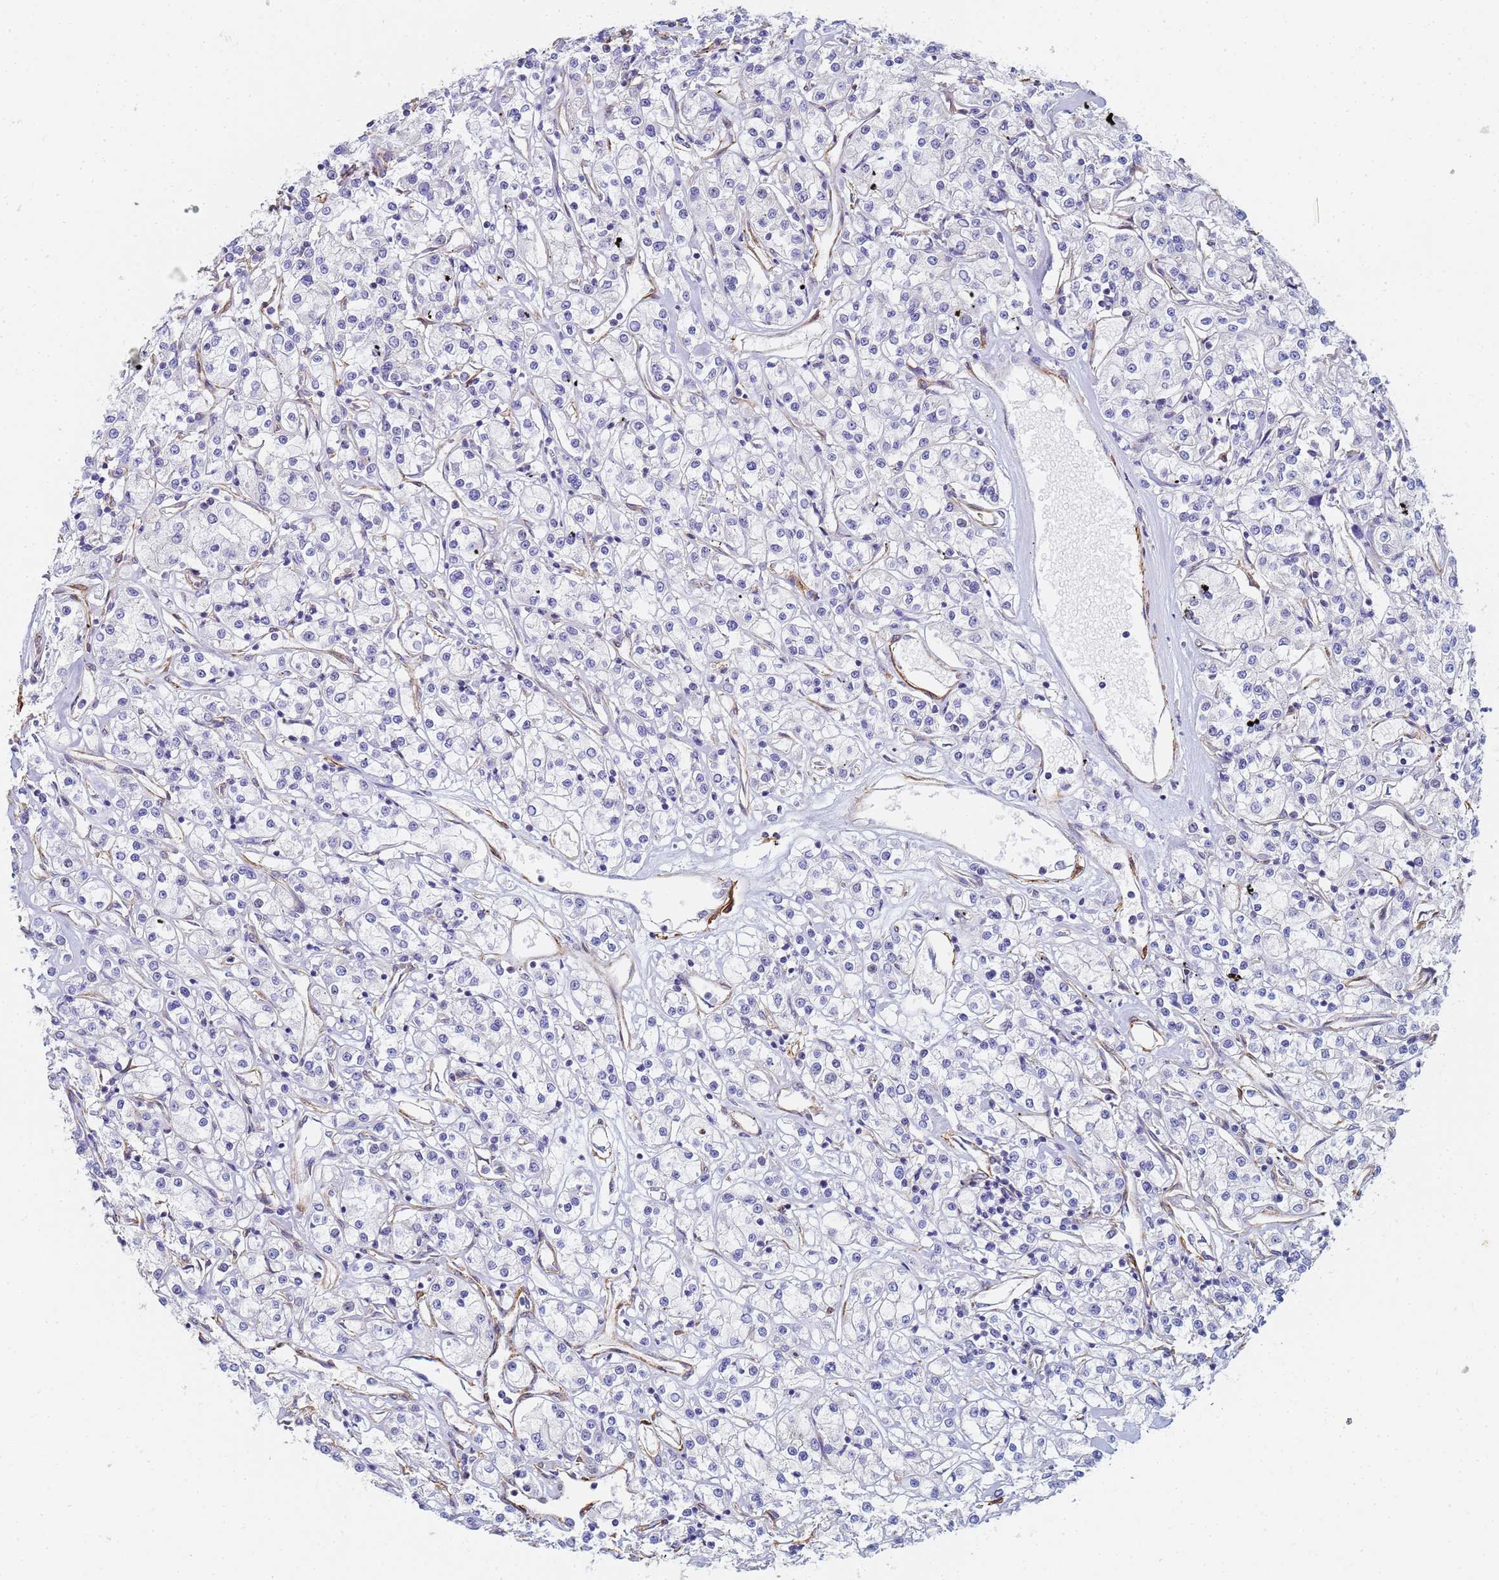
{"staining": {"intensity": "negative", "quantity": "none", "location": "none"}, "tissue": "renal cancer", "cell_type": "Tumor cells", "image_type": "cancer", "snomed": [{"axis": "morphology", "description": "Adenocarcinoma, NOS"}, {"axis": "topography", "description": "Kidney"}], "caption": "High power microscopy micrograph of an immunohistochemistry image of adenocarcinoma (renal), revealing no significant expression in tumor cells.", "gene": "TPM1", "patient": {"sex": "female", "age": 59}}